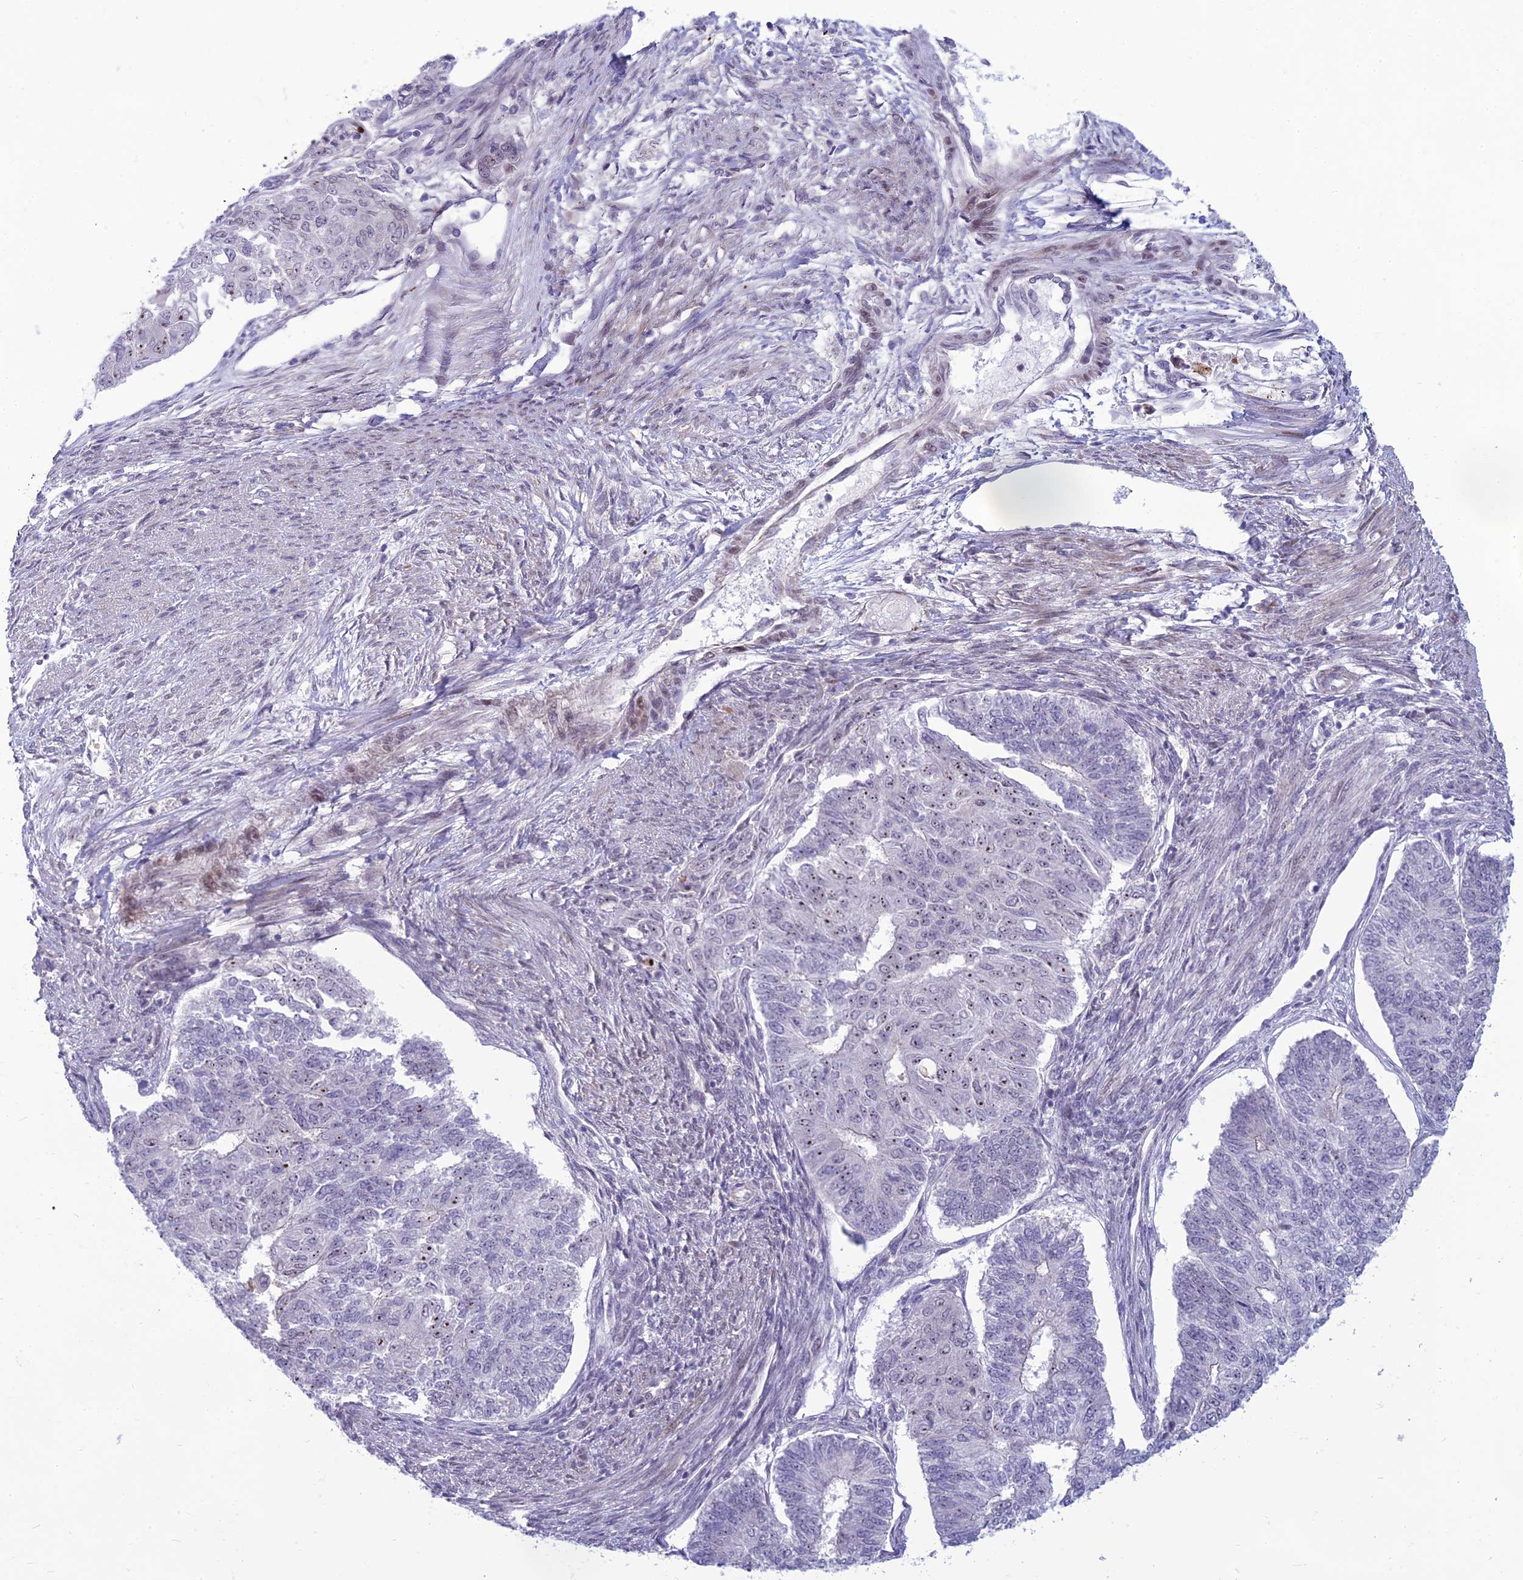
{"staining": {"intensity": "moderate", "quantity": "25%-75%", "location": "nuclear"}, "tissue": "endometrial cancer", "cell_type": "Tumor cells", "image_type": "cancer", "snomed": [{"axis": "morphology", "description": "Adenocarcinoma, NOS"}, {"axis": "topography", "description": "Endometrium"}], "caption": "Protein expression analysis of human adenocarcinoma (endometrial) reveals moderate nuclear expression in about 25%-75% of tumor cells.", "gene": "DTX2", "patient": {"sex": "female", "age": 32}}